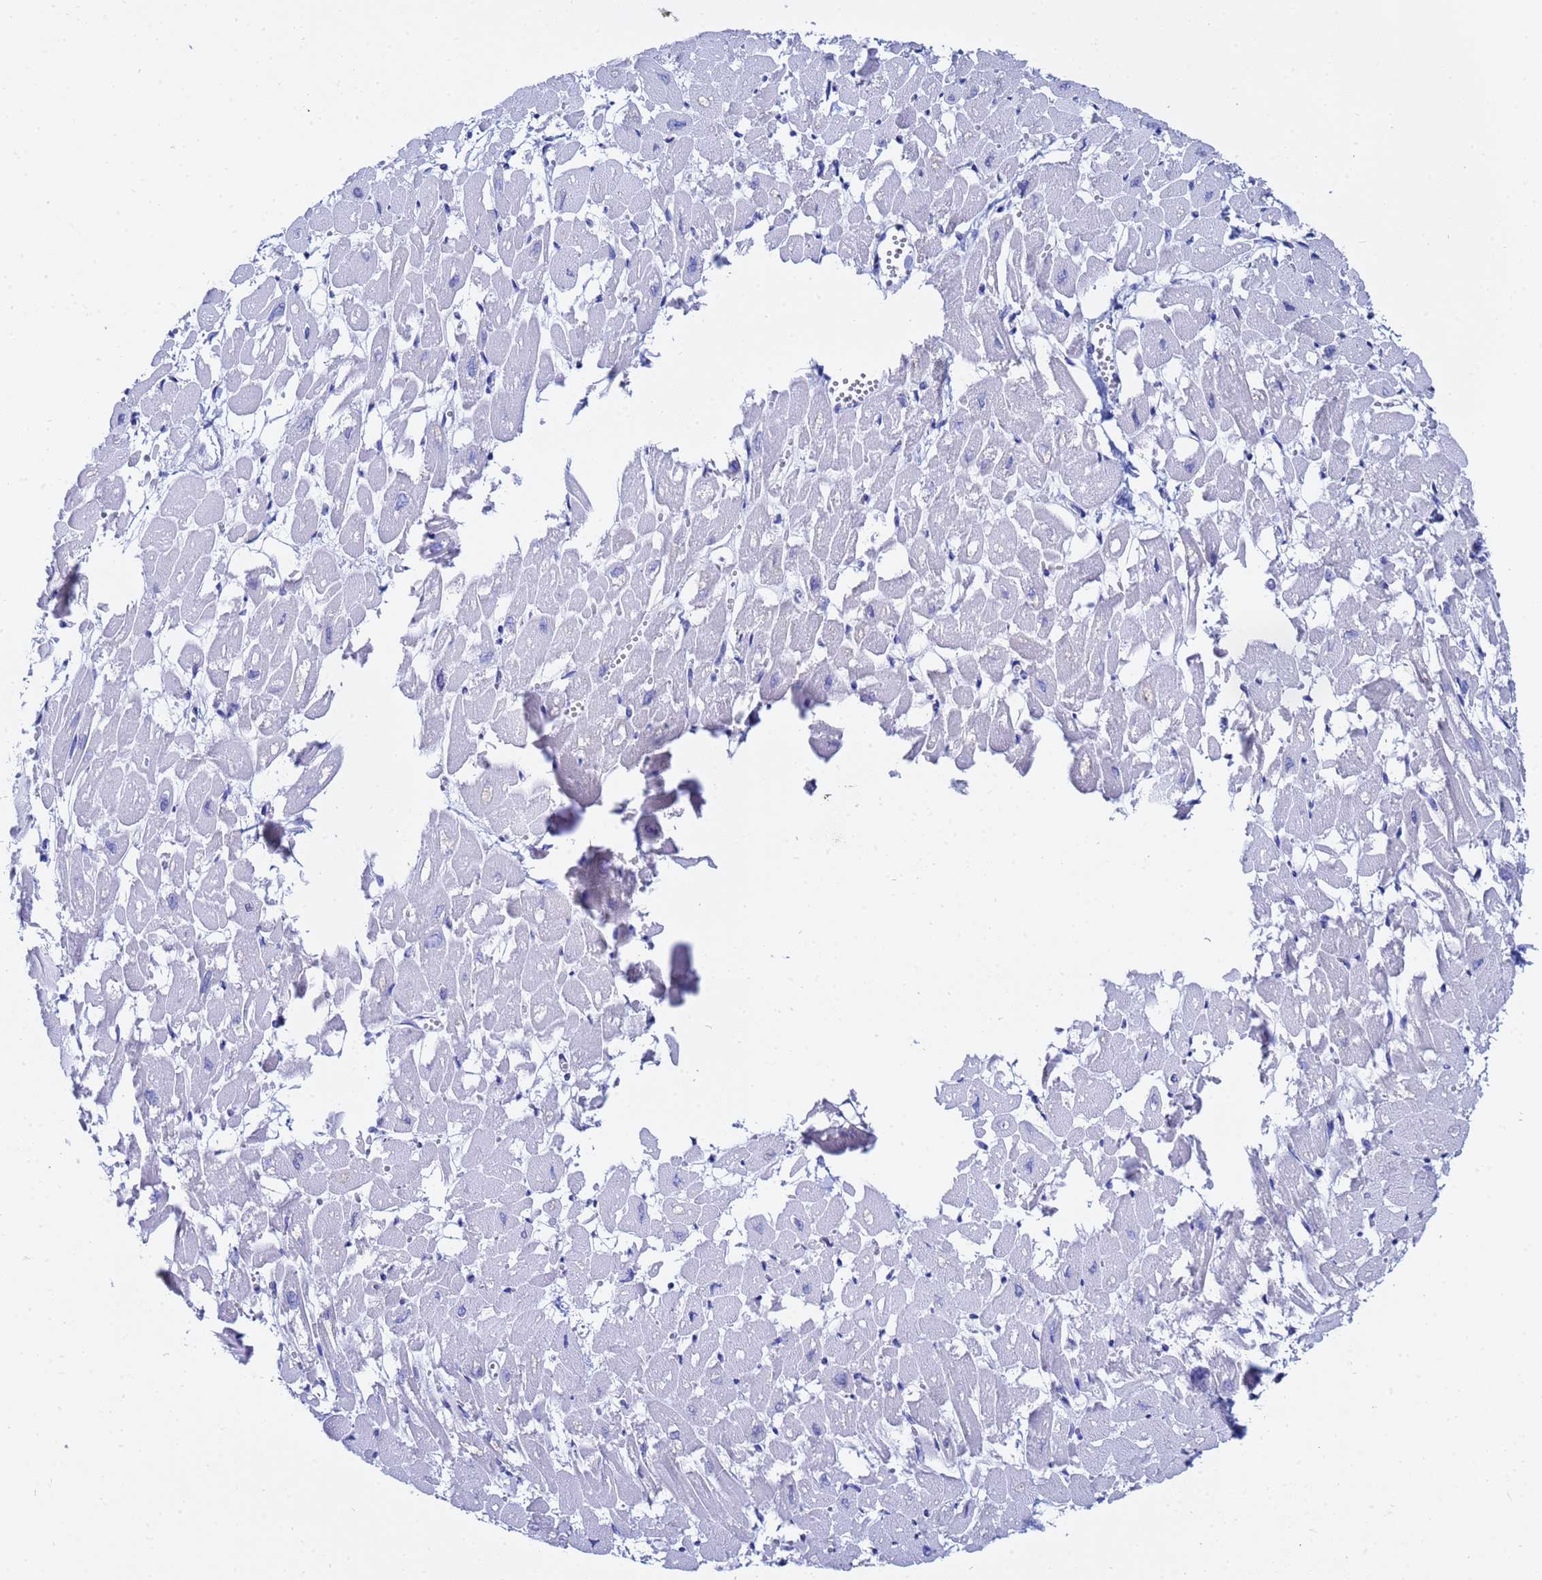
{"staining": {"intensity": "negative", "quantity": "none", "location": "none"}, "tissue": "heart muscle", "cell_type": "Cardiomyocytes", "image_type": "normal", "snomed": [{"axis": "morphology", "description": "Normal tissue, NOS"}, {"axis": "topography", "description": "Heart"}], "caption": "Immunohistochemistry histopathology image of unremarkable heart muscle stained for a protein (brown), which demonstrates no expression in cardiomyocytes.", "gene": "LENG1", "patient": {"sex": "male", "age": 54}}